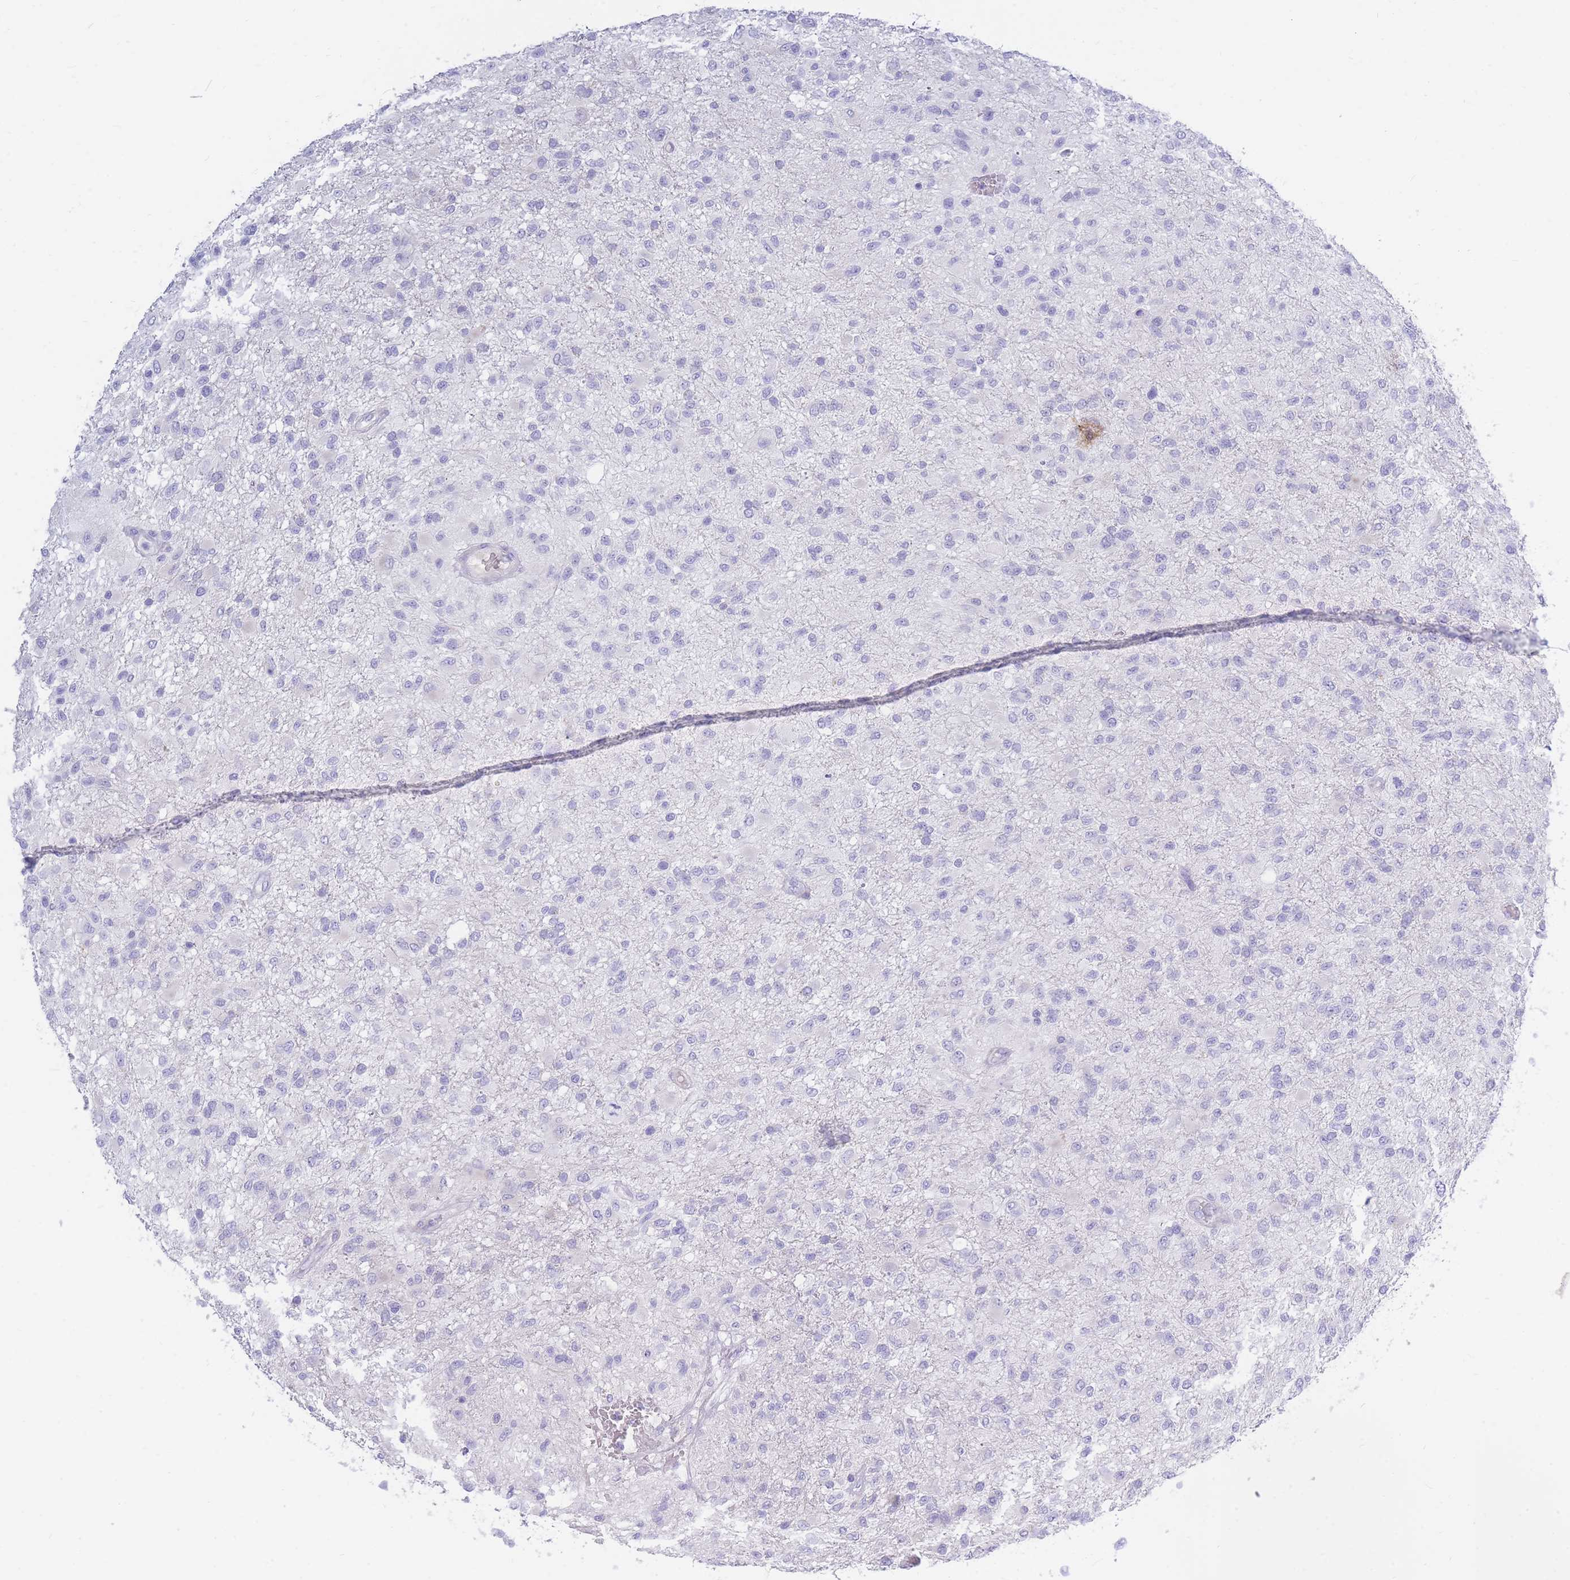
{"staining": {"intensity": "negative", "quantity": "none", "location": "none"}, "tissue": "glioma", "cell_type": "Tumor cells", "image_type": "cancer", "snomed": [{"axis": "morphology", "description": "Glioma, malignant, High grade"}, {"axis": "topography", "description": "Brain"}], "caption": "A high-resolution photomicrograph shows IHC staining of malignant high-grade glioma, which shows no significant staining in tumor cells.", "gene": "TPSD1", "patient": {"sex": "female", "age": 74}}